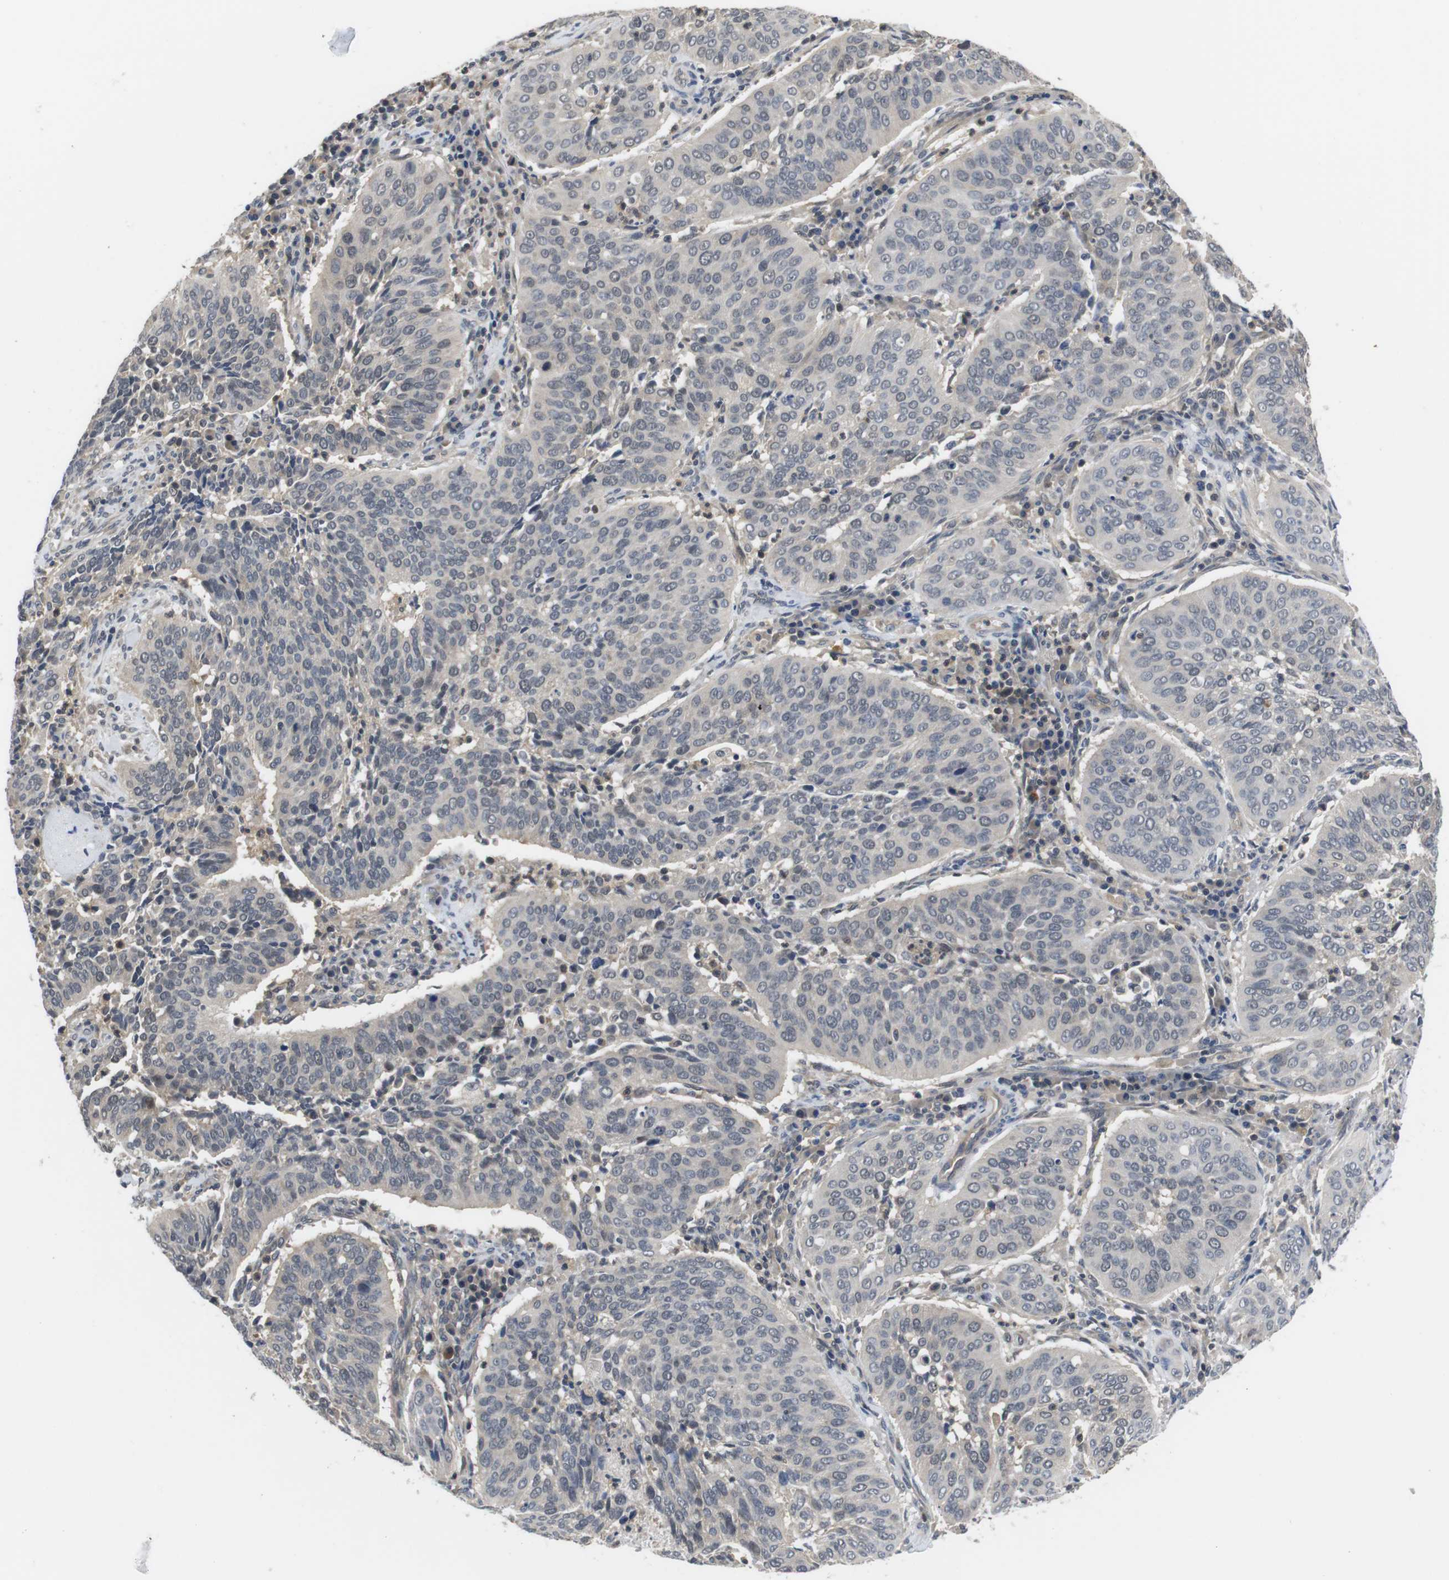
{"staining": {"intensity": "negative", "quantity": "none", "location": "none"}, "tissue": "cervical cancer", "cell_type": "Tumor cells", "image_type": "cancer", "snomed": [{"axis": "morphology", "description": "Normal tissue, NOS"}, {"axis": "morphology", "description": "Squamous cell carcinoma, NOS"}, {"axis": "topography", "description": "Cervix"}], "caption": "Immunohistochemical staining of cervical cancer reveals no significant positivity in tumor cells. (Immunohistochemistry (ihc), brightfield microscopy, high magnification).", "gene": "FADD", "patient": {"sex": "female", "age": 39}}